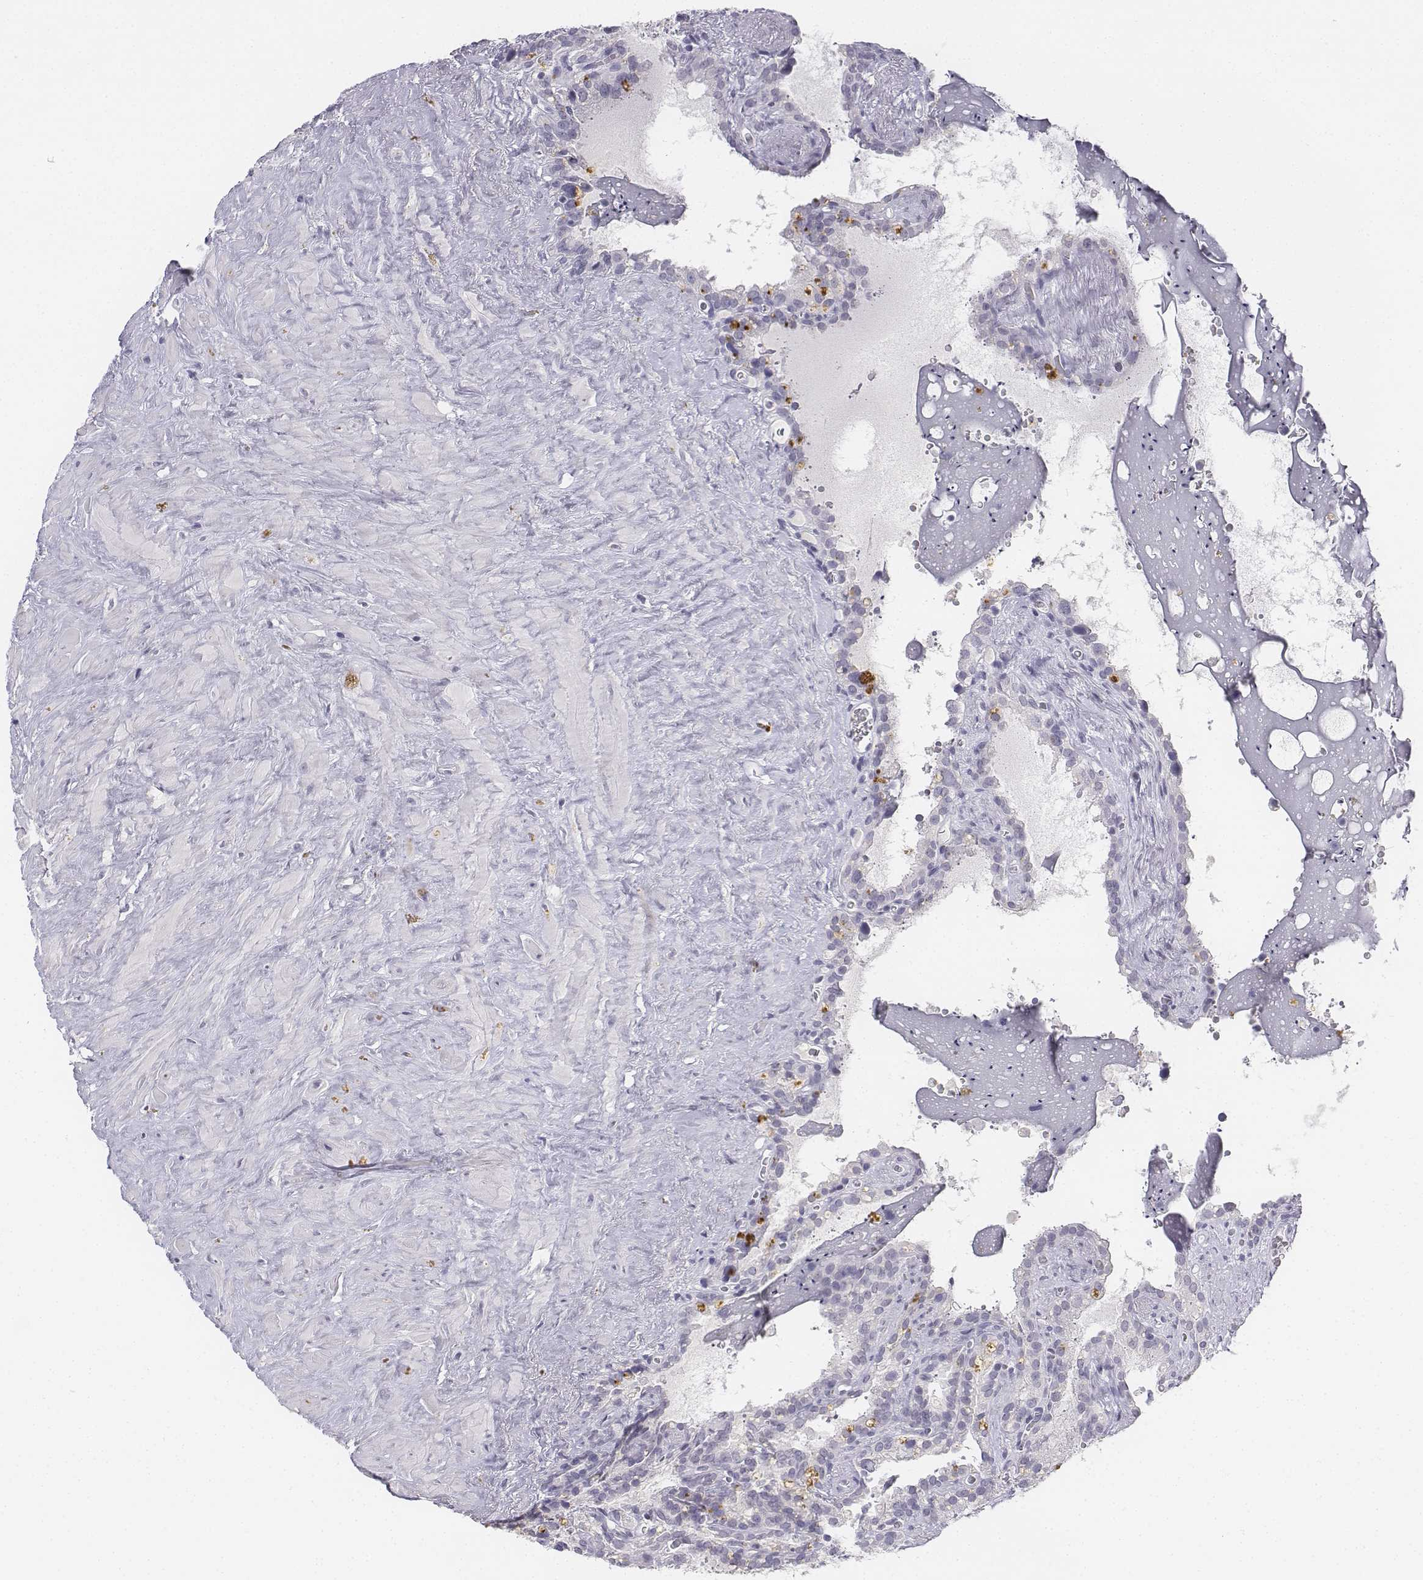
{"staining": {"intensity": "negative", "quantity": "none", "location": "none"}, "tissue": "seminal vesicle", "cell_type": "Glandular cells", "image_type": "normal", "snomed": [{"axis": "morphology", "description": "Normal tissue, NOS"}, {"axis": "topography", "description": "Prostate"}, {"axis": "topography", "description": "Seminal veicle"}], "caption": "Immunohistochemistry micrograph of benign seminal vesicle stained for a protein (brown), which reveals no expression in glandular cells. (DAB IHC visualized using brightfield microscopy, high magnification).", "gene": "UCN2", "patient": {"sex": "male", "age": 71}}